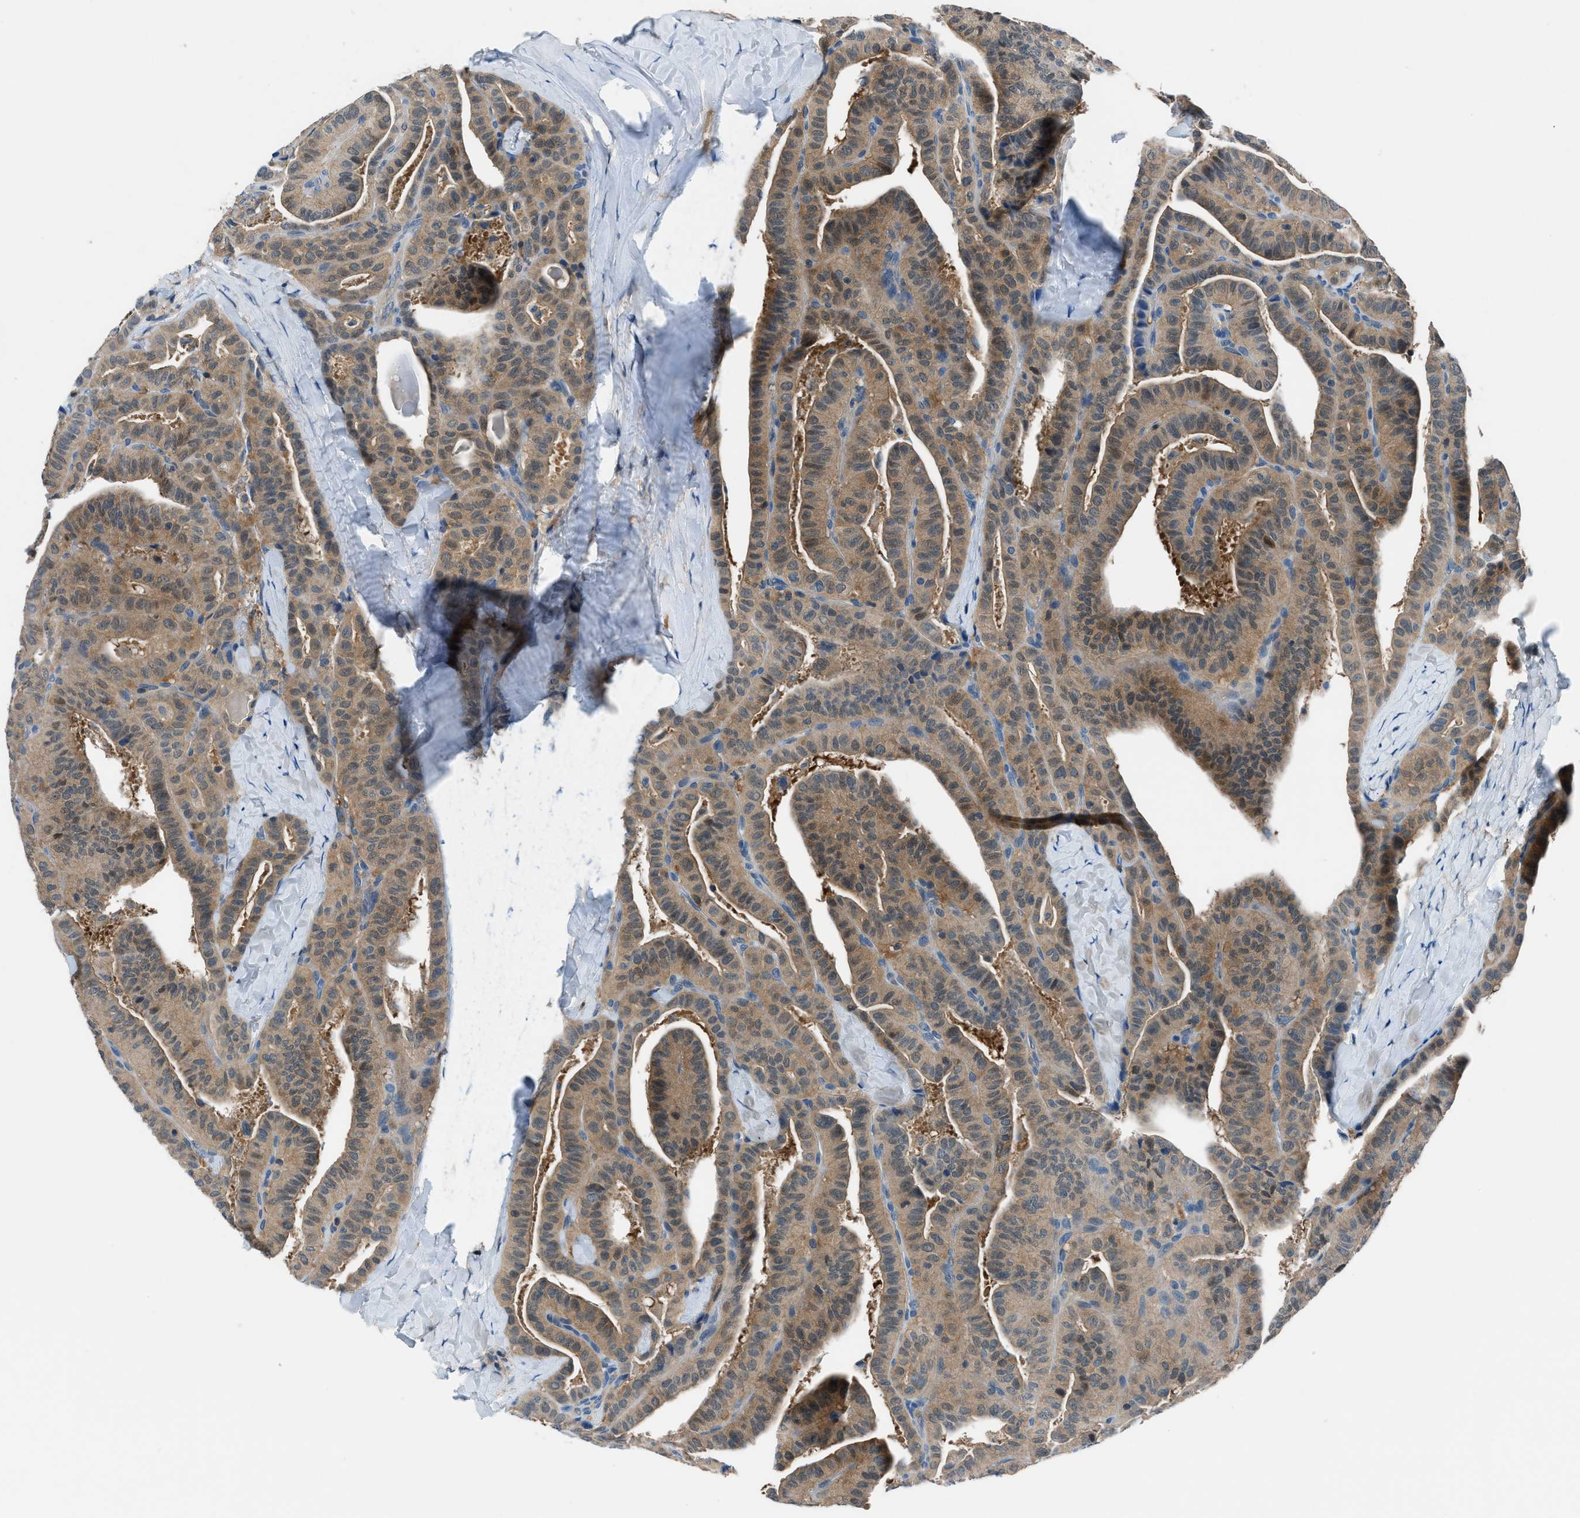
{"staining": {"intensity": "moderate", "quantity": ">75%", "location": "cytoplasmic/membranous"}, "tissue": "thyroid cancer", "cell_type": "Tumor cells", "image_type": "cancer", "snomed": [{"axis": "morphology", "description": "Papillary adenocarcinoma, NOS"}, {"axis": "topography", "description": "Thyroid gland"}], "caption": "Immunohistochemistry photomicrograph of thyroid papillary adenocarcinoma stained for a protein (brown), which displays medium levels of moderate cytoplasmic/membranous positivity in about >75% of tumor cells.", "gene": "ACP1", "patient": {"sex": "male", "age": 77}}